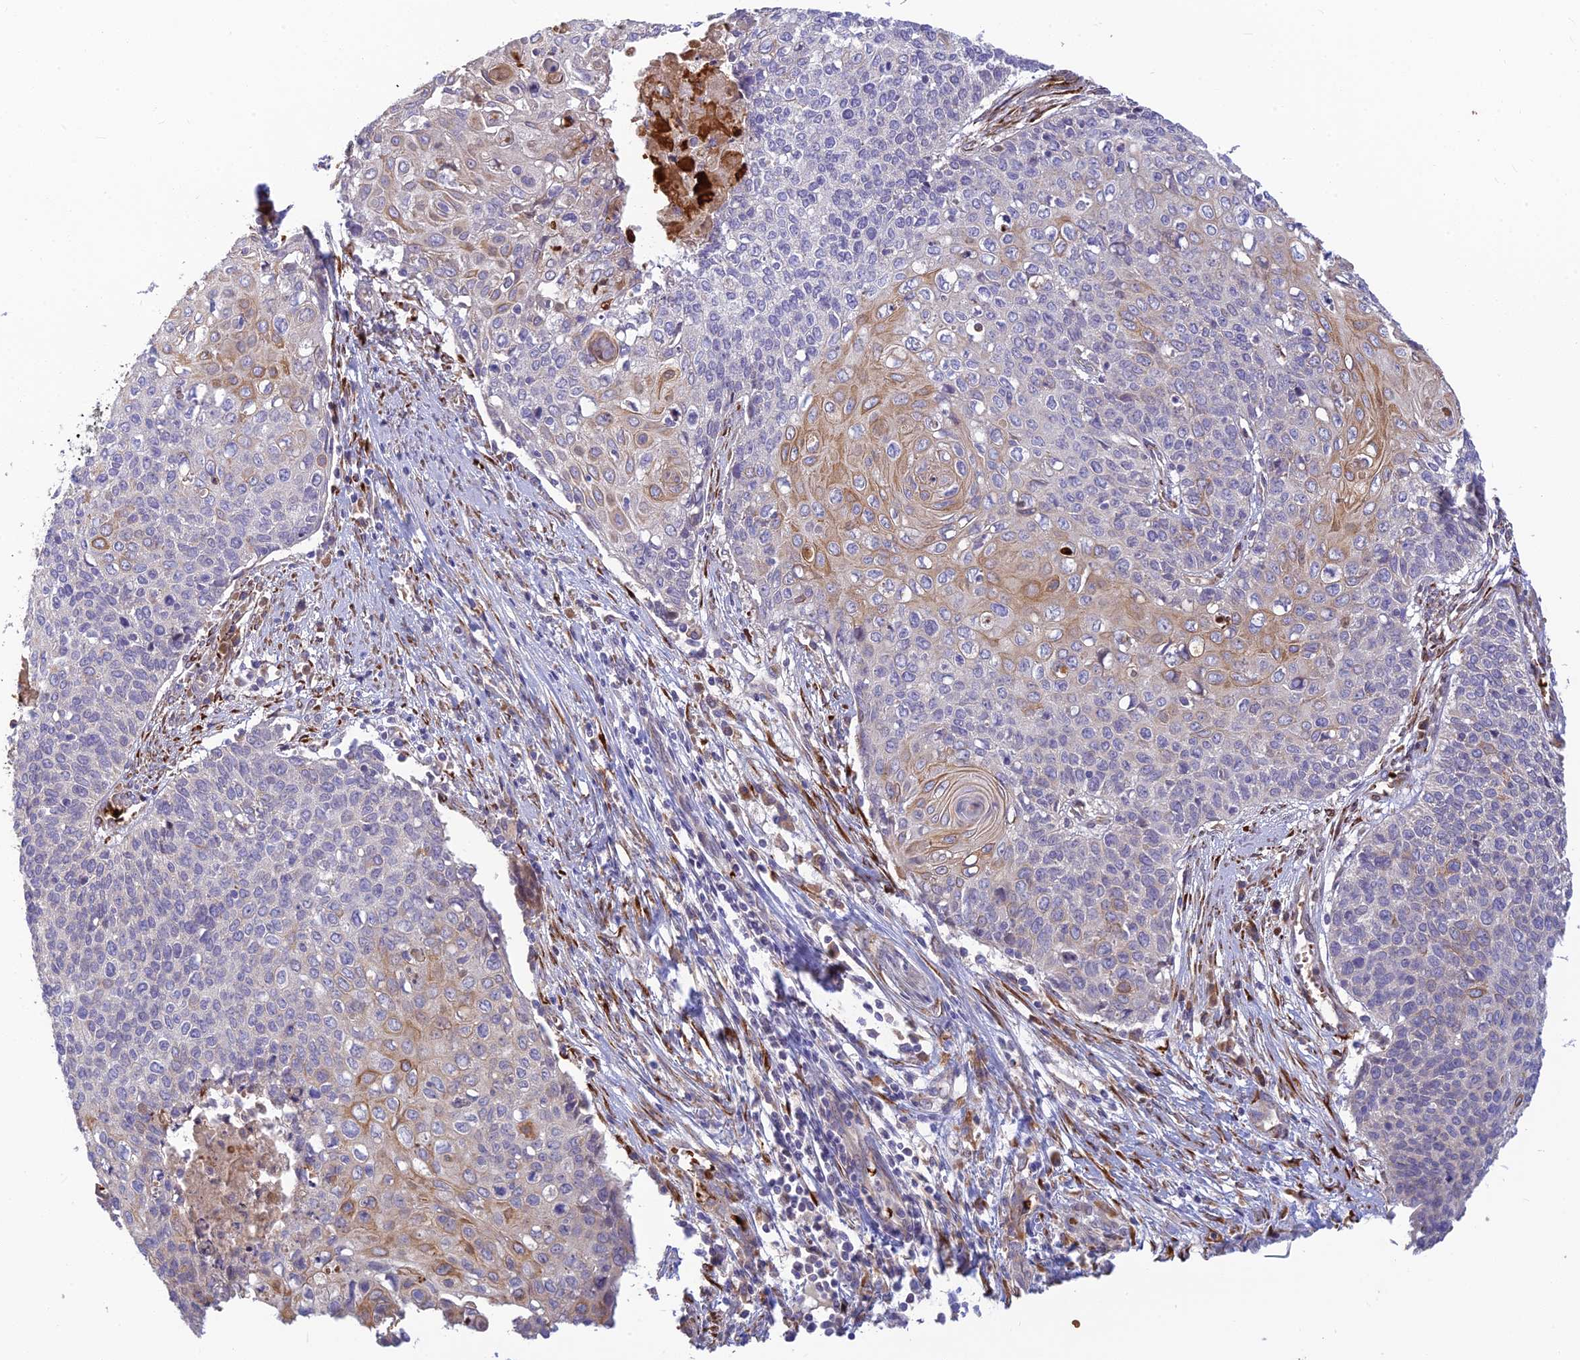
{"staining": {"intensity": "weak", "quantity": "<25%", "location": "cytoplasmic/membranous"}, "tissue": "cervical cancer", "cell_type": "Tumor cells", "image_type": "cancer", "snomed": [{"axis": "morphology", "description": "Squamous cell carcinoma, NOS"}, {"axis": "topography", "description": "Cervix"}], "caption": "Squamous cell carcinoma (cervical) was stained to show a protein in brown. There is no significant positivity in tumor cells.", "gene": "UFSP2", "patient": {"sex": "female", "age": 39}}